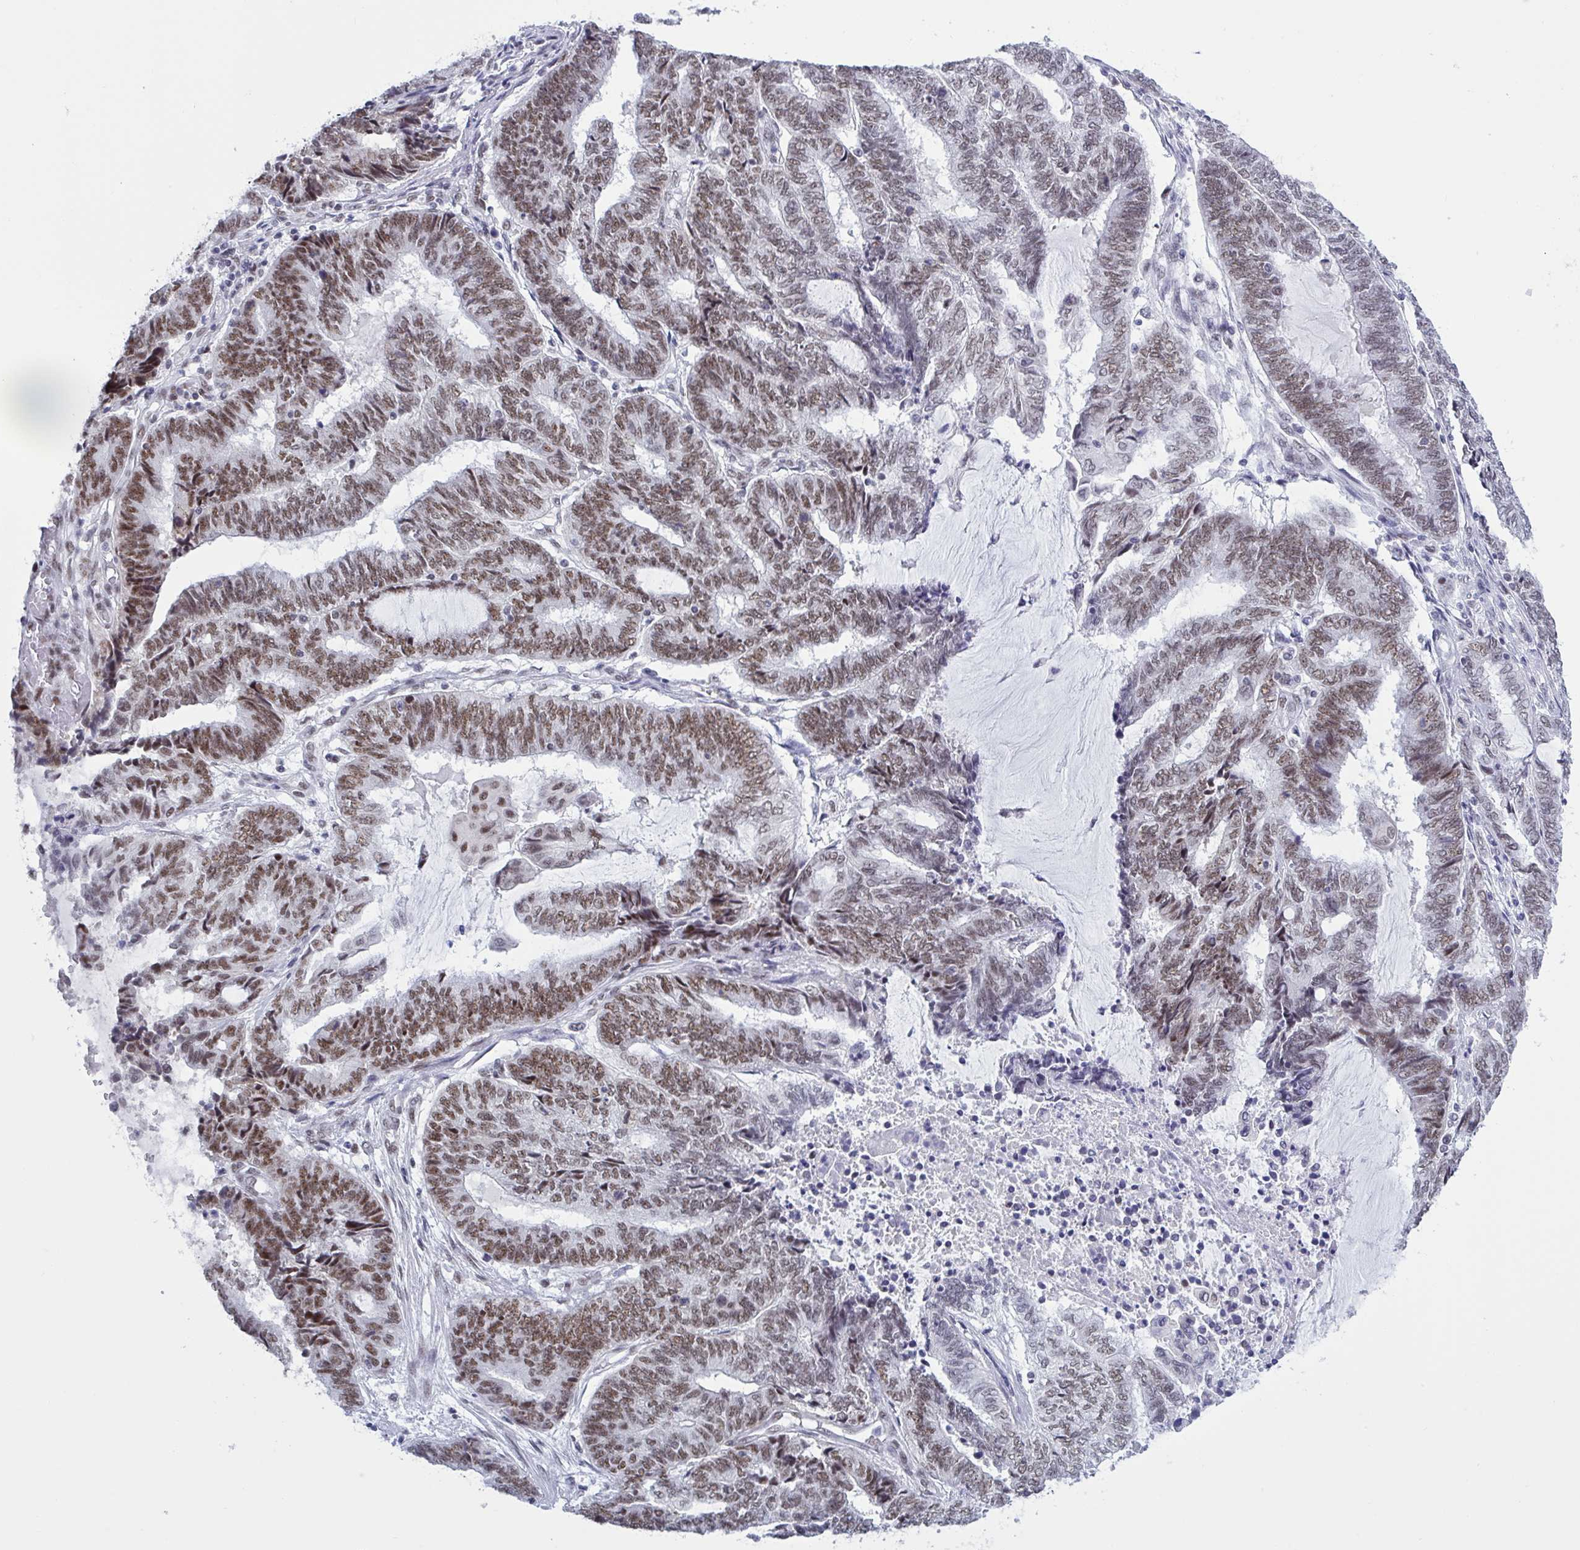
{"staining": {"intensity": "moderate", "quantity": ">75%", "location": "nuclear"}, "tissue": "endometrial cancer", "cell_type": "Tumor cells", "image_type": "cancer", "snomed": [{"axis": "morphology", "description": "Adenocarcinoma, NOS"}, {"axis": "topography", "description": "Uterus"}, {"axis": "topography", "description": "Endometrium"}], "caption": "Approximately >75% of tumor cells in endometrial cancer demonstrate moderate nuclear protein expression as visualized by brown immunohistochemical staining.", "gene": "PPP1R10", "patient": {"sex": "female", "age": 70}}